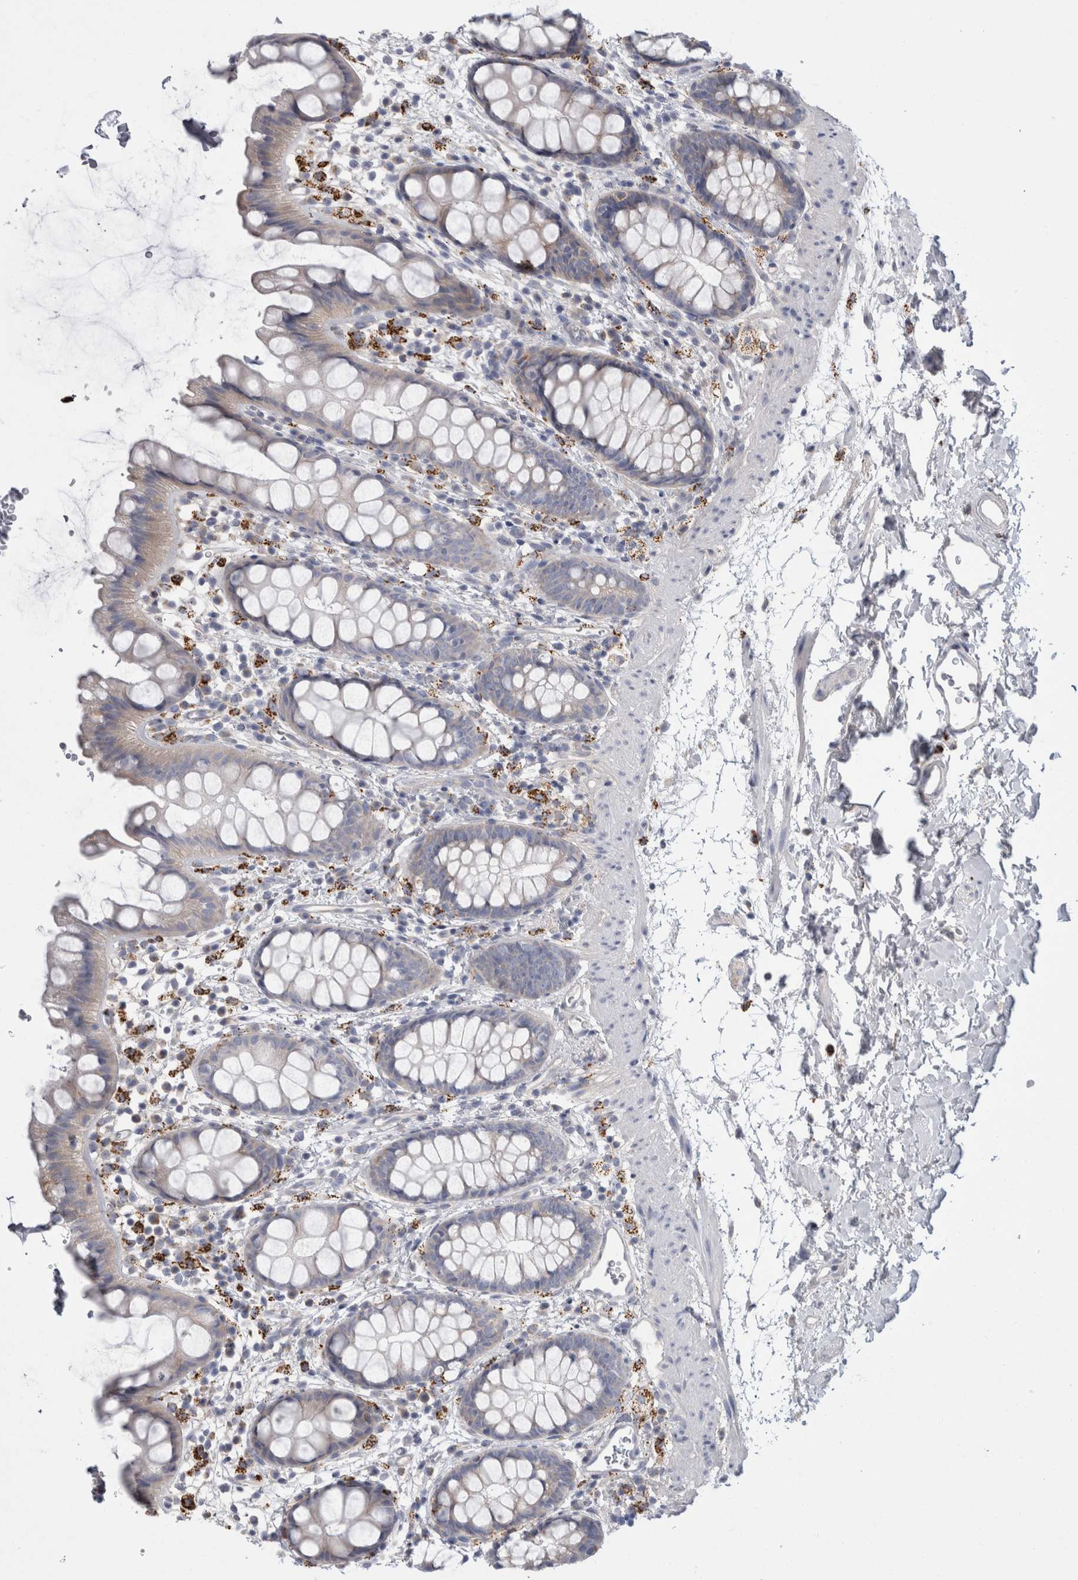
{"staining": {"intensity": "moderate", "quantity": "<25%", "location": "cytoplasmic/membranous"}, "tissue": "rectum", "cell_type": "Glandular cells", "image_type": "normal", "snomed": [{"axis": "morphology", "description": "Normal tissue, NOS"}, {"axis": "topography", "description": "Rectum"}], "caption": "A micrograph of human rectum stained for a protein reveals moderate cytoplasmic/membranous brown staining in glandular cells. Ihc stains the protein of interest in brown and the nuclei are stained blue.", "gene": "GATM", "patient": {"sex": "female", "age": 65}}